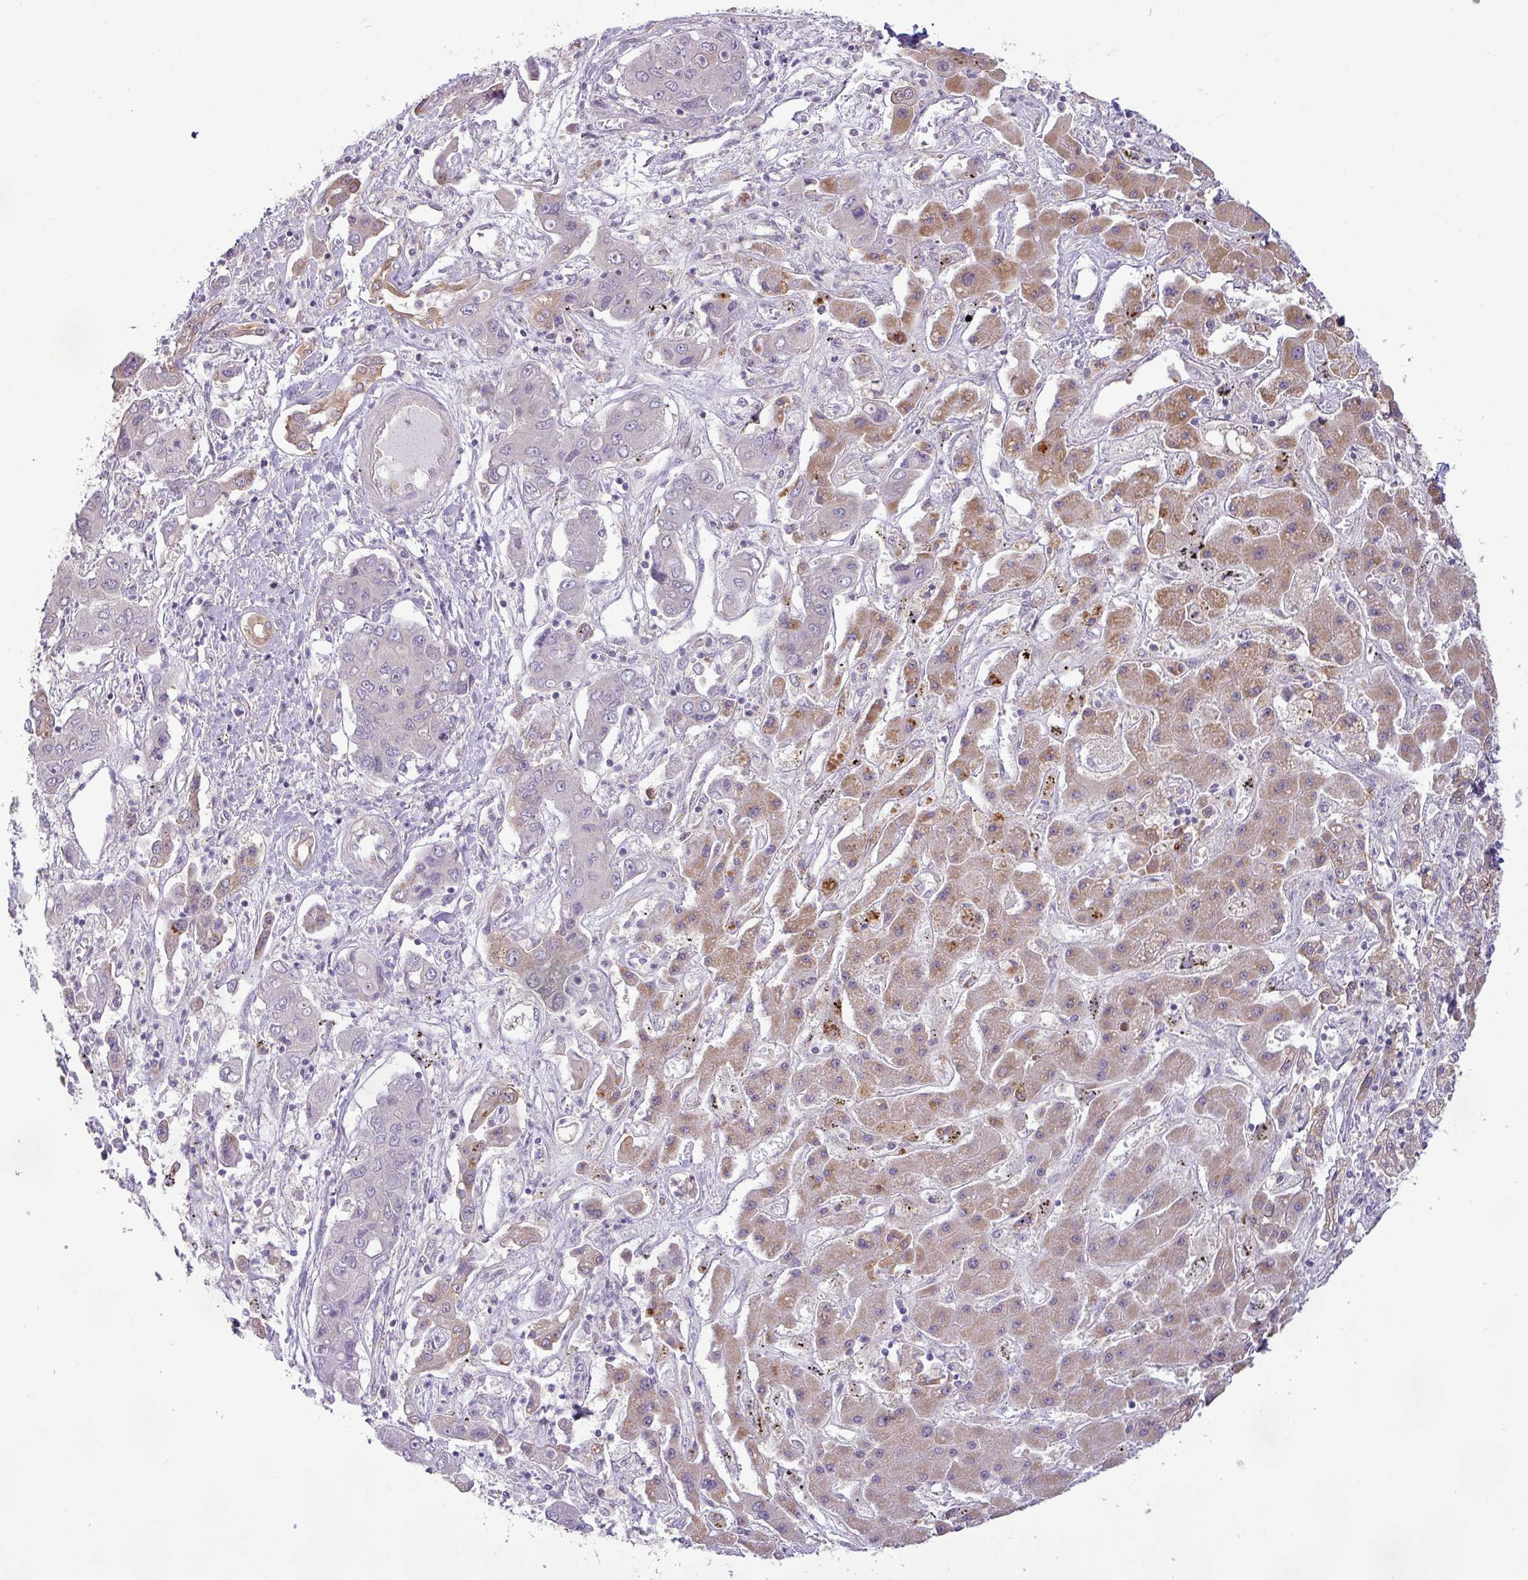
{"staining": {"intensity": "weak", "quantity": "25%-75%", "location": "cytoplasmic/membranous"}, "tissue": "liver cancer", "cell_type": "Tumor cells", "image_type": "cancer", "snomed": [{"axis": "morphology", "description": "Cholangiocarcinoma"}, {"axis": "topography", "description": "Liver"}], "caption": "This is a micrograph of immunohistochemistry staining of liver cancer, which shows weak expression in the cytoplasmic/membranous of tumor cells.", "gene": "GALNT12", "patient": {"sex": "male", "age": 67}}